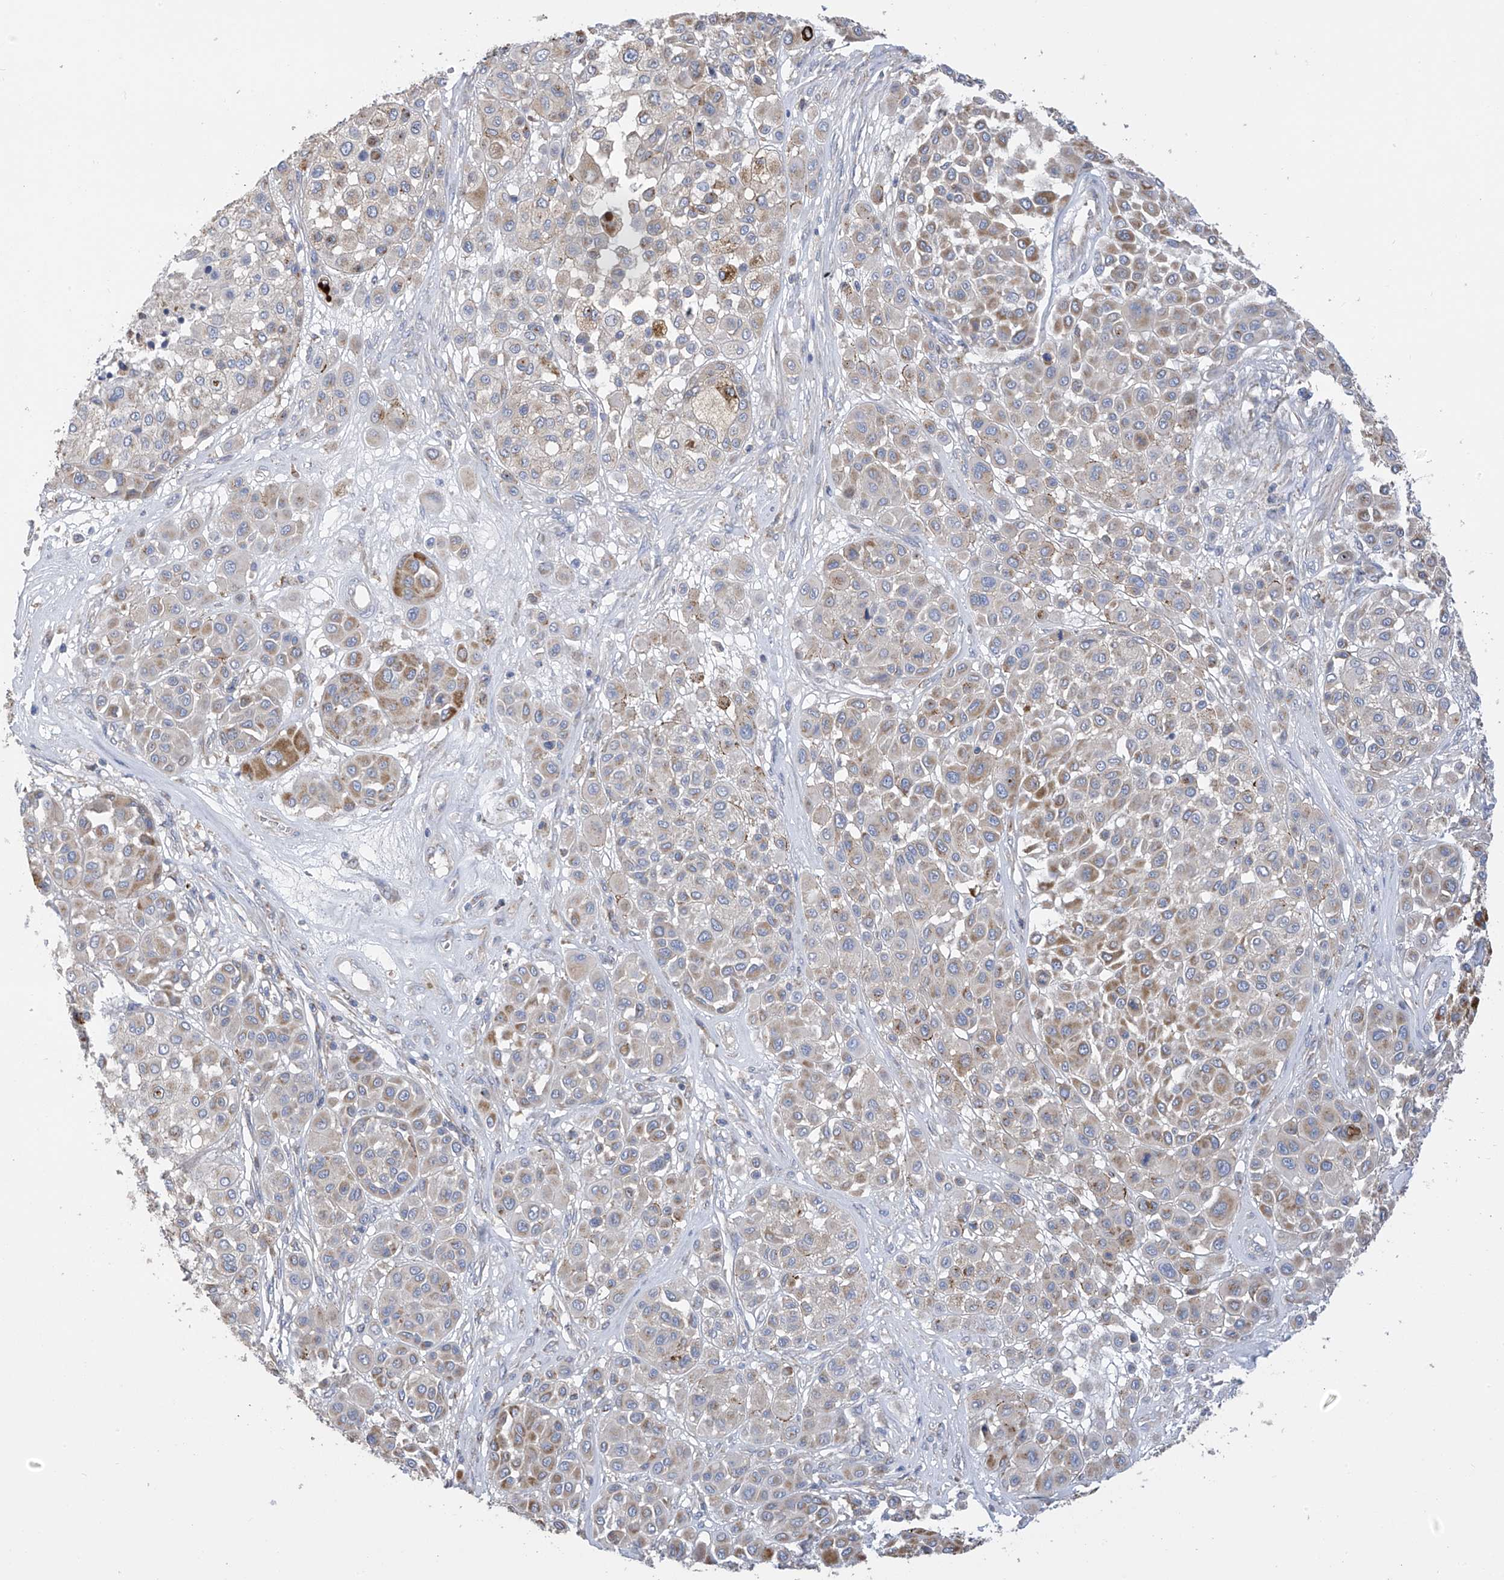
{"staining": {"intensity": "moderate", "quantity": "25%-75%", "location": "cytoplasmic/membranous"}, "tissue": "melanoma", "cell_type": "Tumor cells", "image_type": "cancer", "snomed": [{"axis": "morphology", "description": "Malignant melanoma, Metastatic site"}, {"axis": "topography", "description": "Soft tissue"}], "caption": "Melanoma was stained to show a protein in brown. There is medium levels of moderate cytoplasmic/membranous positivity in approximately 25%-75% of tumor cells.", "gene": "ITM2B", "patient": {"sex": "male", "age": 41}}